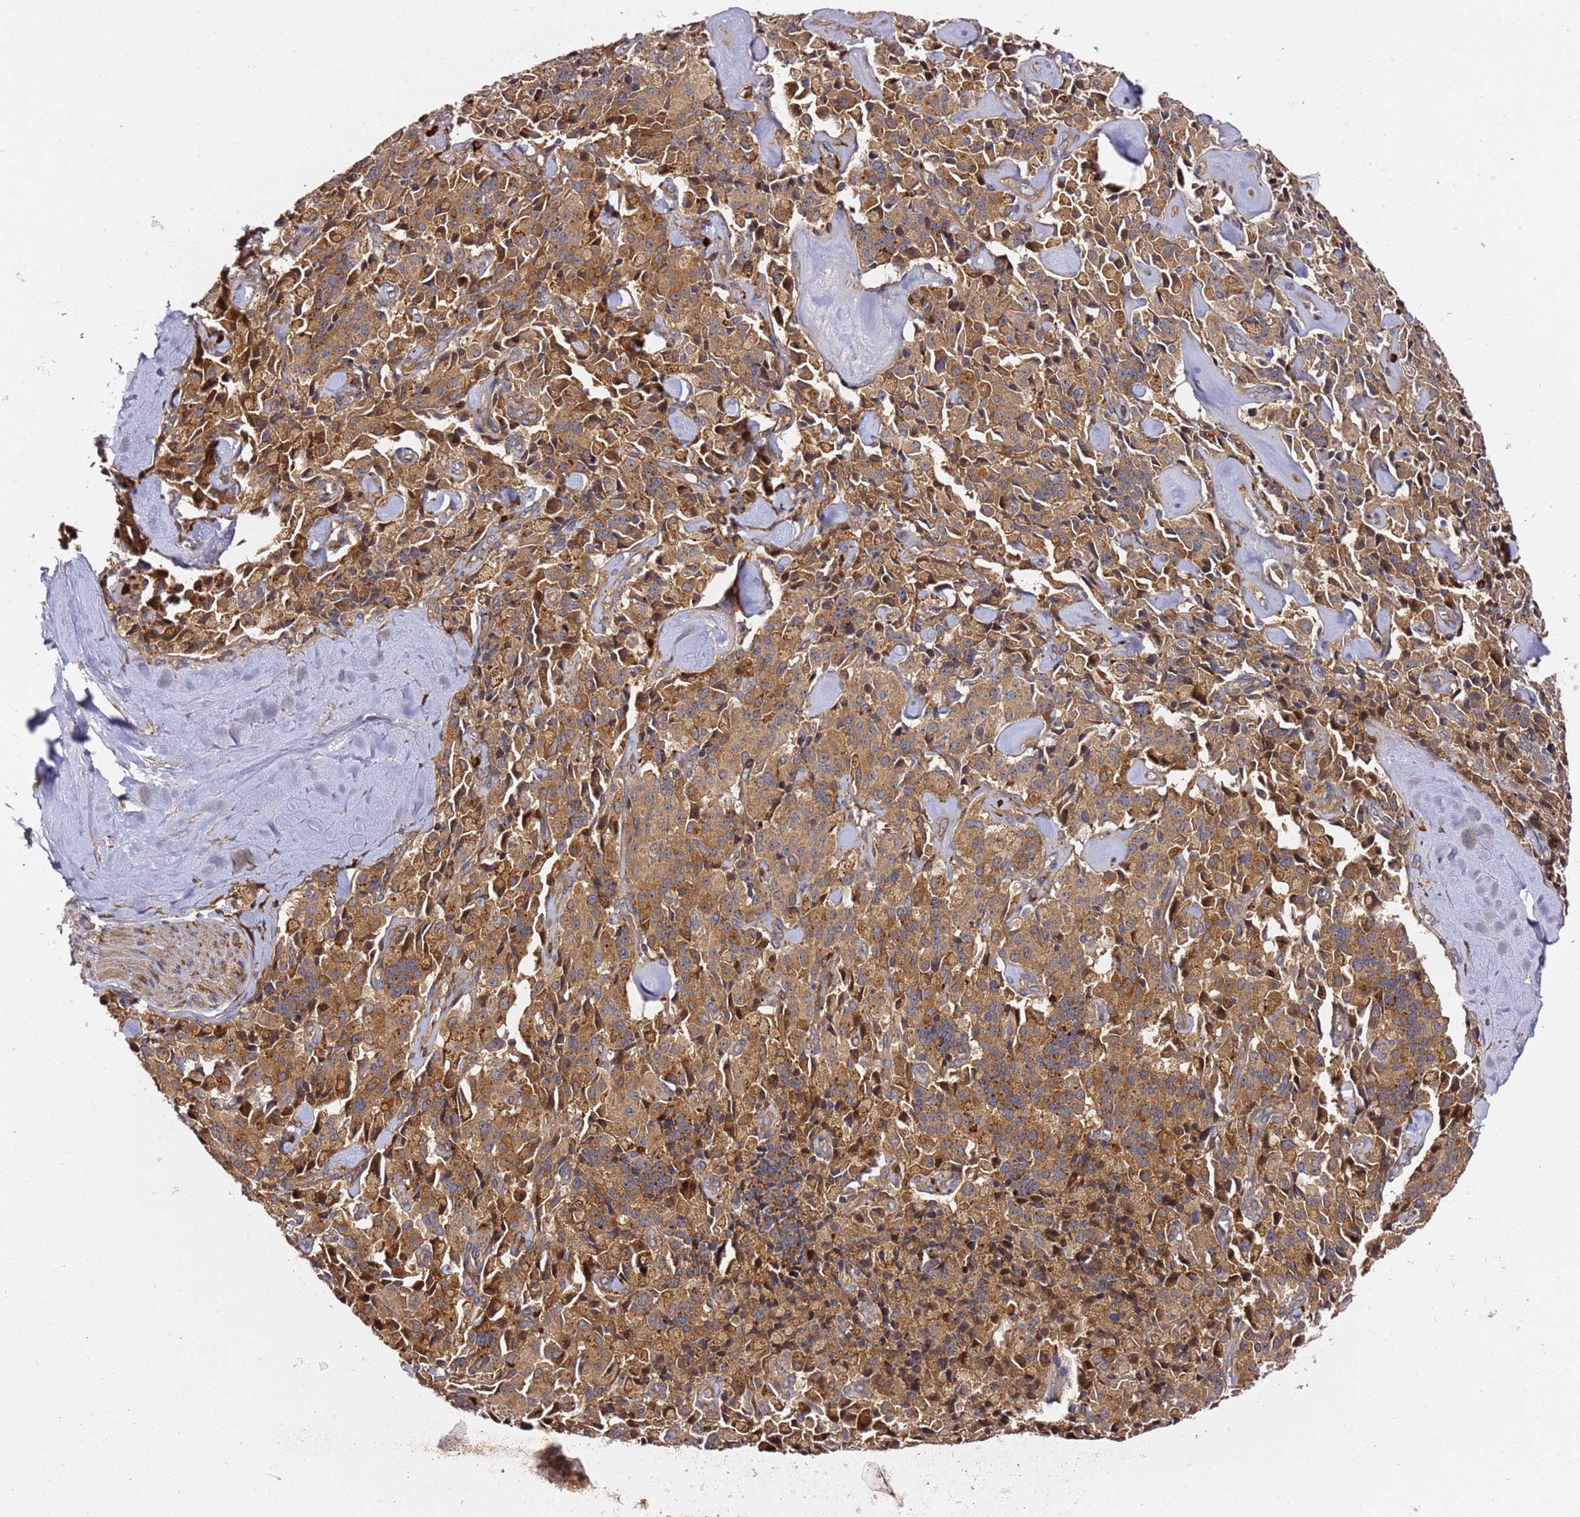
{"staining": {"intensity": "moderate", "quantity": ">75%", "location": "cytoplasmic/membranous"}, "tissue": "pancreatic cancer", "cell_type": "Tumor cells", "image_type": "cancer", "snomed": [{"axis": "morphology", "description": "Adenocarcinoma, NOS"}, {"axis": "topography", "description": "Pancreas"}], "caption": "Immunohistochemical staining of pancreatic cancer demonstrates medium levels of moderate cytoplasmic/membranous positivity in approximately >75% of tumor cells. The protein is stained brown, and the nuclei are stained in blue (DAB (3,3'-diaminobenzidine) IHC with brightfield microscopy, high magnification).", "gene": "PRMT7", "patient": {"sex": "male", "age": 65}}